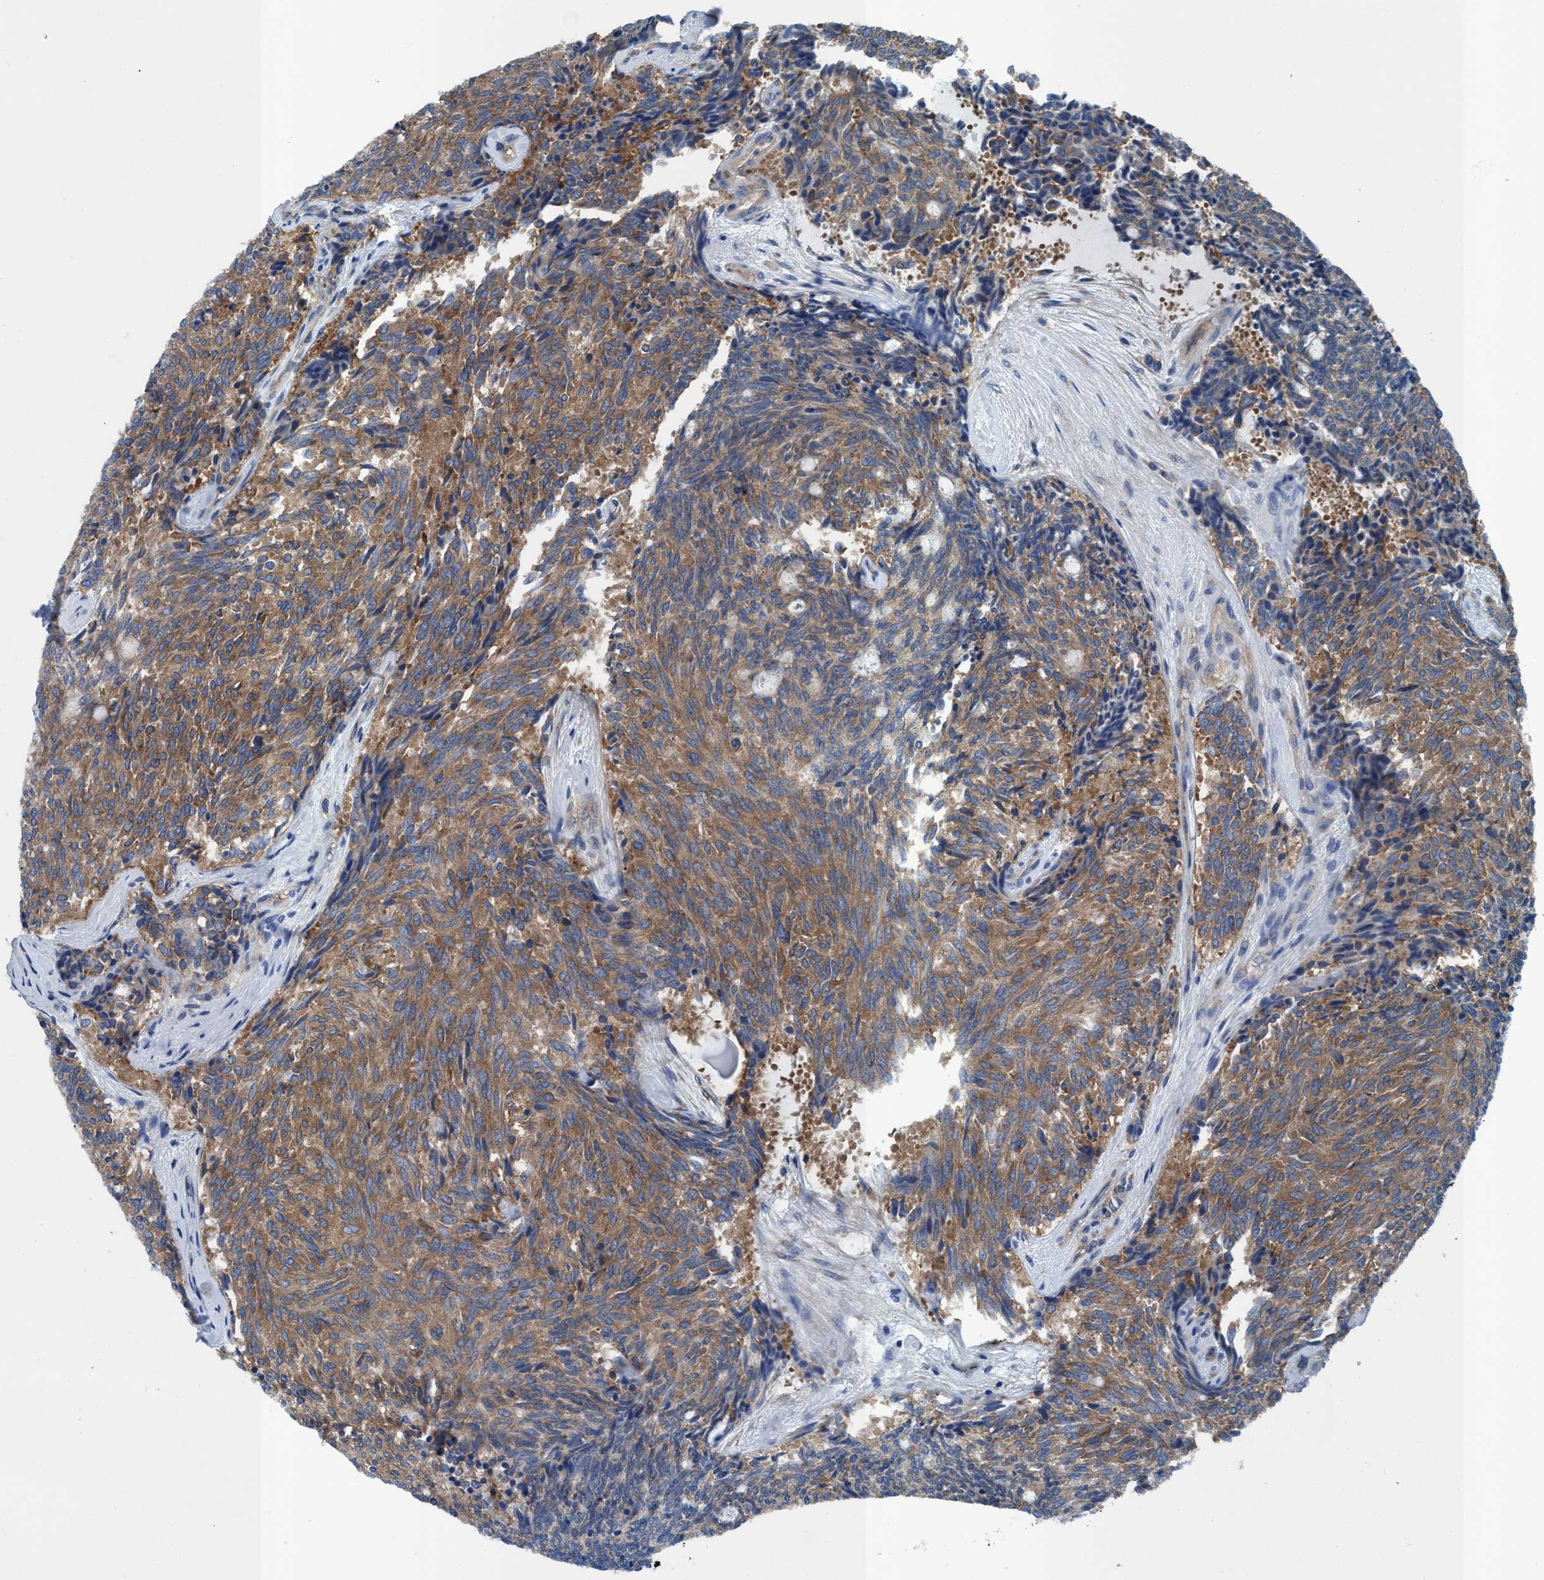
{"staining": {"intensity": "moderate", "quantity": ">75%", "location": "cytoplasmic/membranous"}, "tissue": "carcinoid", "cell_type": "Tumor cells", "image_type": "cancer", "snomed": [{"axis": "morphology", "description": "Carcinoid, malignant, NOS"}, {"axis": "topography", "description": "Pancreas"}], "caption": "Immunohistochemical staining of human malignant carcinoid displays moderate cytoplasmic/membranous protein staining in approximately >75% of tumor cells.", "gene": "NMT1", "patient": {"sex": "female", "age": 54}}